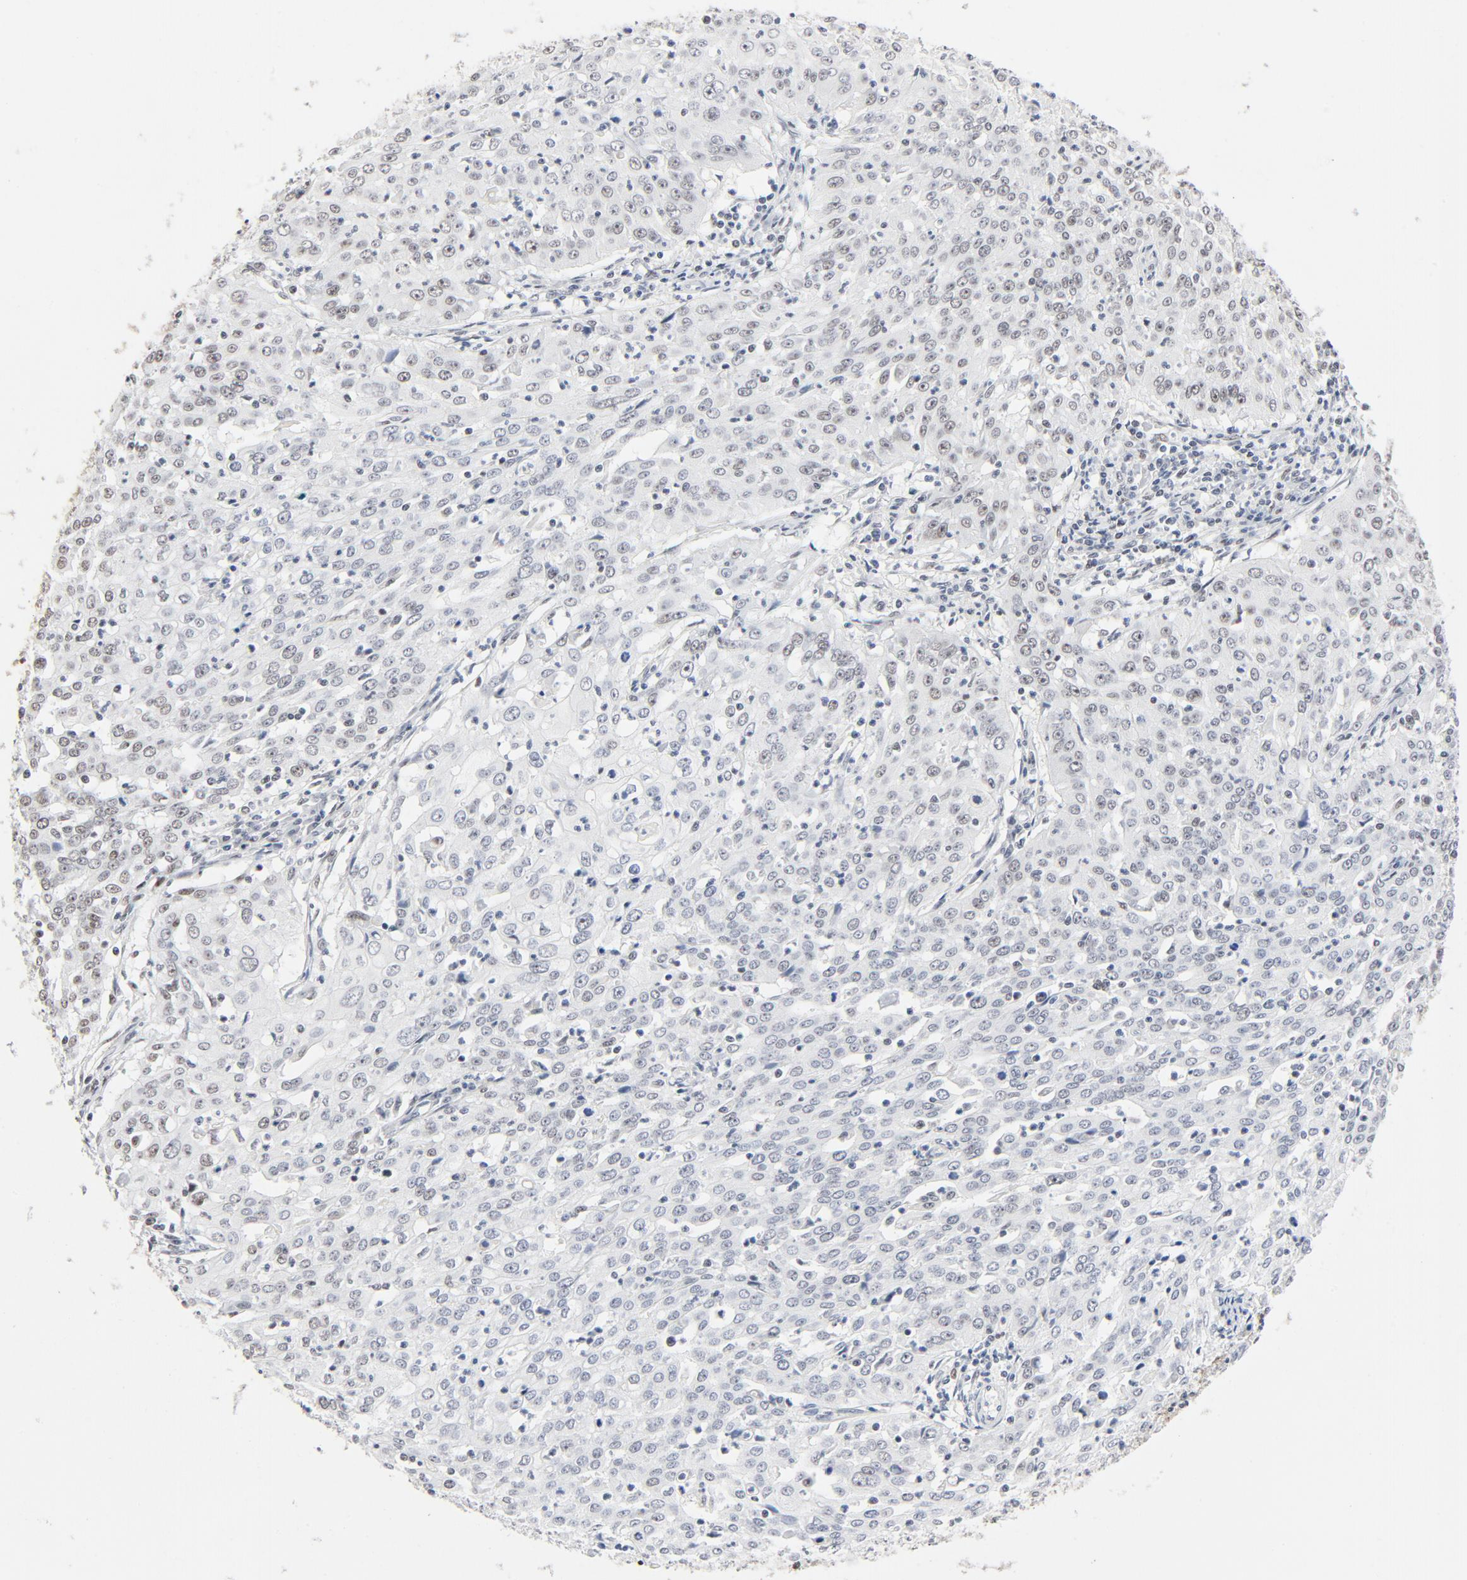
{"staining": {"intensity": "weak", "quantity": "25%-75%", "location": "nuclear"}, "tissue": "cervical cancer", "cell_type": "Tumor cells", "image_type": "cancer", "snomed": [{"axis": "morphology", "description": "Squamous cell carcinoma, NOS"}, {"axis": "topography", "description": "Cervix"}], "caption": "Cervical cancer (squamous cell carcinoma) was stained to show a protein in brown. There is low levels of weak nuclear positivity in approximately 25%-75% of tumor cells. Immunohistochemistry (ihc) stains the protein of interest in brown and the nuclei are stained blue.", "gene": "GTF2H1", "patient": {"sex": "female", "age": 39}}